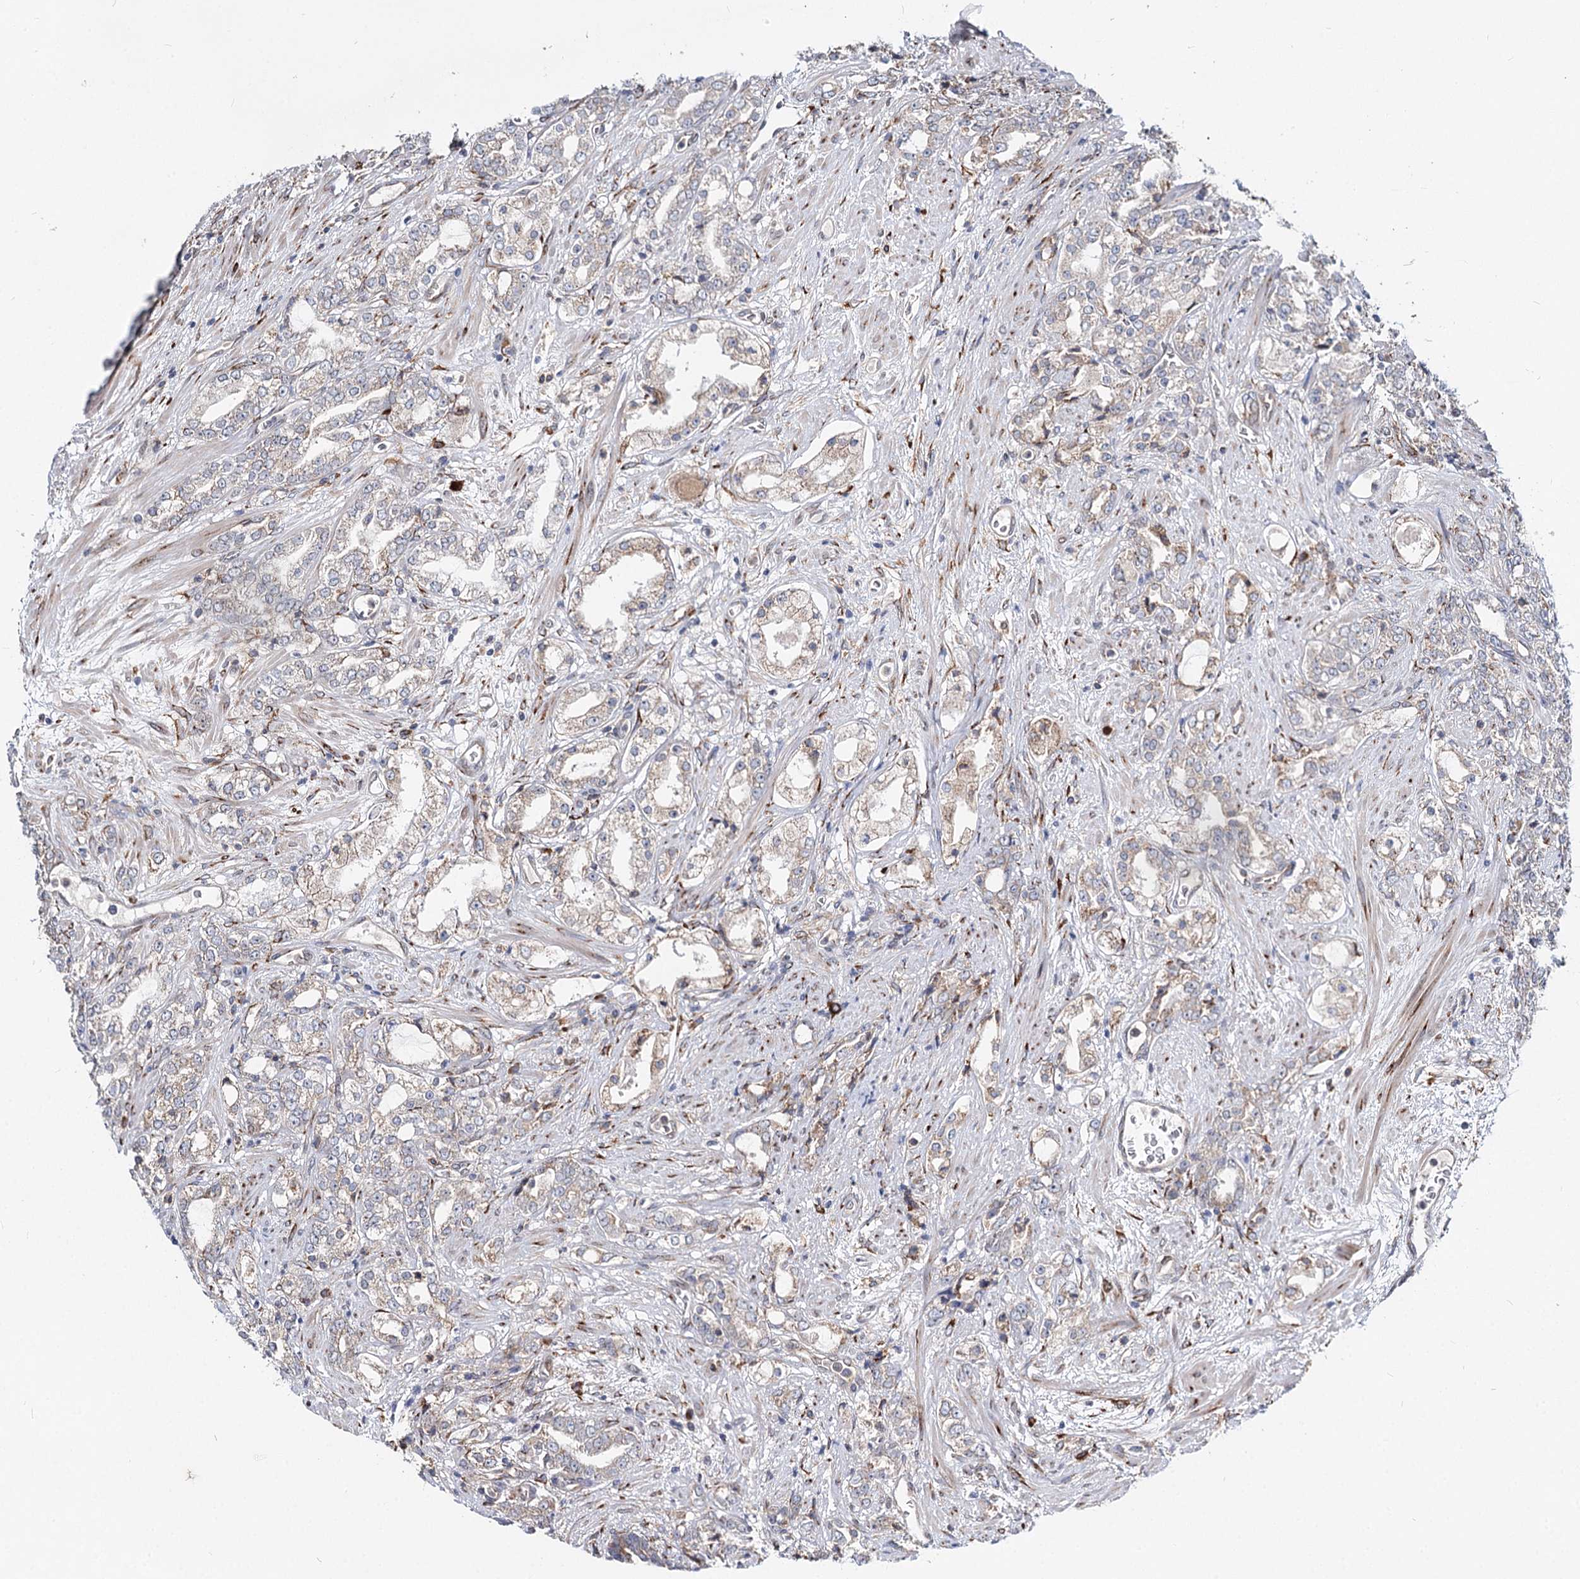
{"staining": {"intensity": "negative", "quantity": "none", "location": "none"}, "tissue": "prostate cancer", "cell_type": "Tumor cells", "image_type": "cancer", "snomed": [{"axis": "morphology", "description": "Adenocarcinoma, High grade"}, {"axis": "topography", "description": "Prostate"}], "caption": "Tumor cells are negative for protein expression in human prostate adenocarcinoma (high-grade).", "gene": "SPART", "patient": {"sex": "male", "age": 64}}